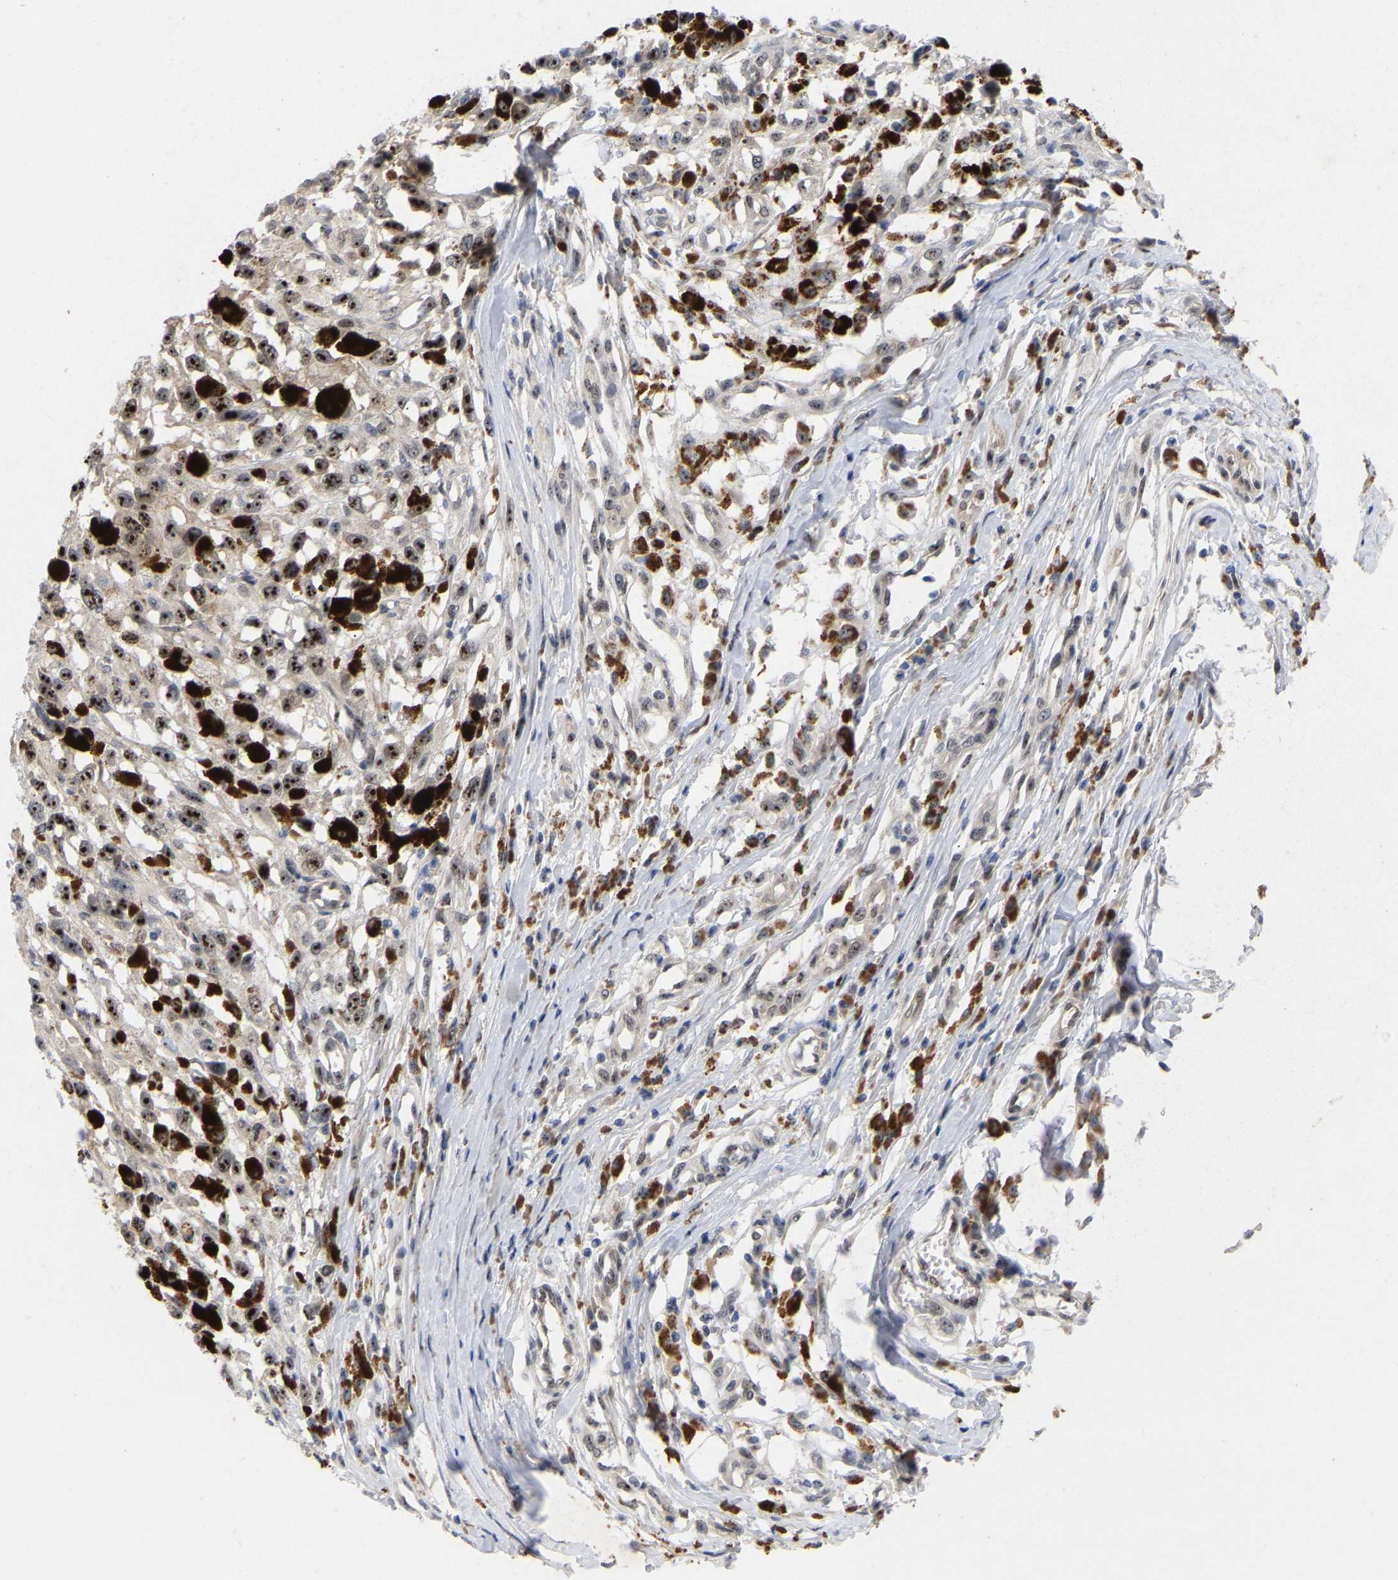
{"staining": {"intensity": "moderate", "quantity": ">75%", "location": "nuclear"}, "tissue": "melanoma", "cell_type": "Tumor cells", "image_type": "cancer", "snomed": [{"axis": "morphology", "description": "Malignant melanoma, Metastatic site"}, {"axis": "topography", "description": "Lymph node"}], "caption": "Human malignant melanoma (metastatic site) stained with a brown dye demonstrates moderate nuclear positive expression in about >75% of tumor cells.", "gene": "NLE1", "patient": {"sex": "male", "age": 59}}